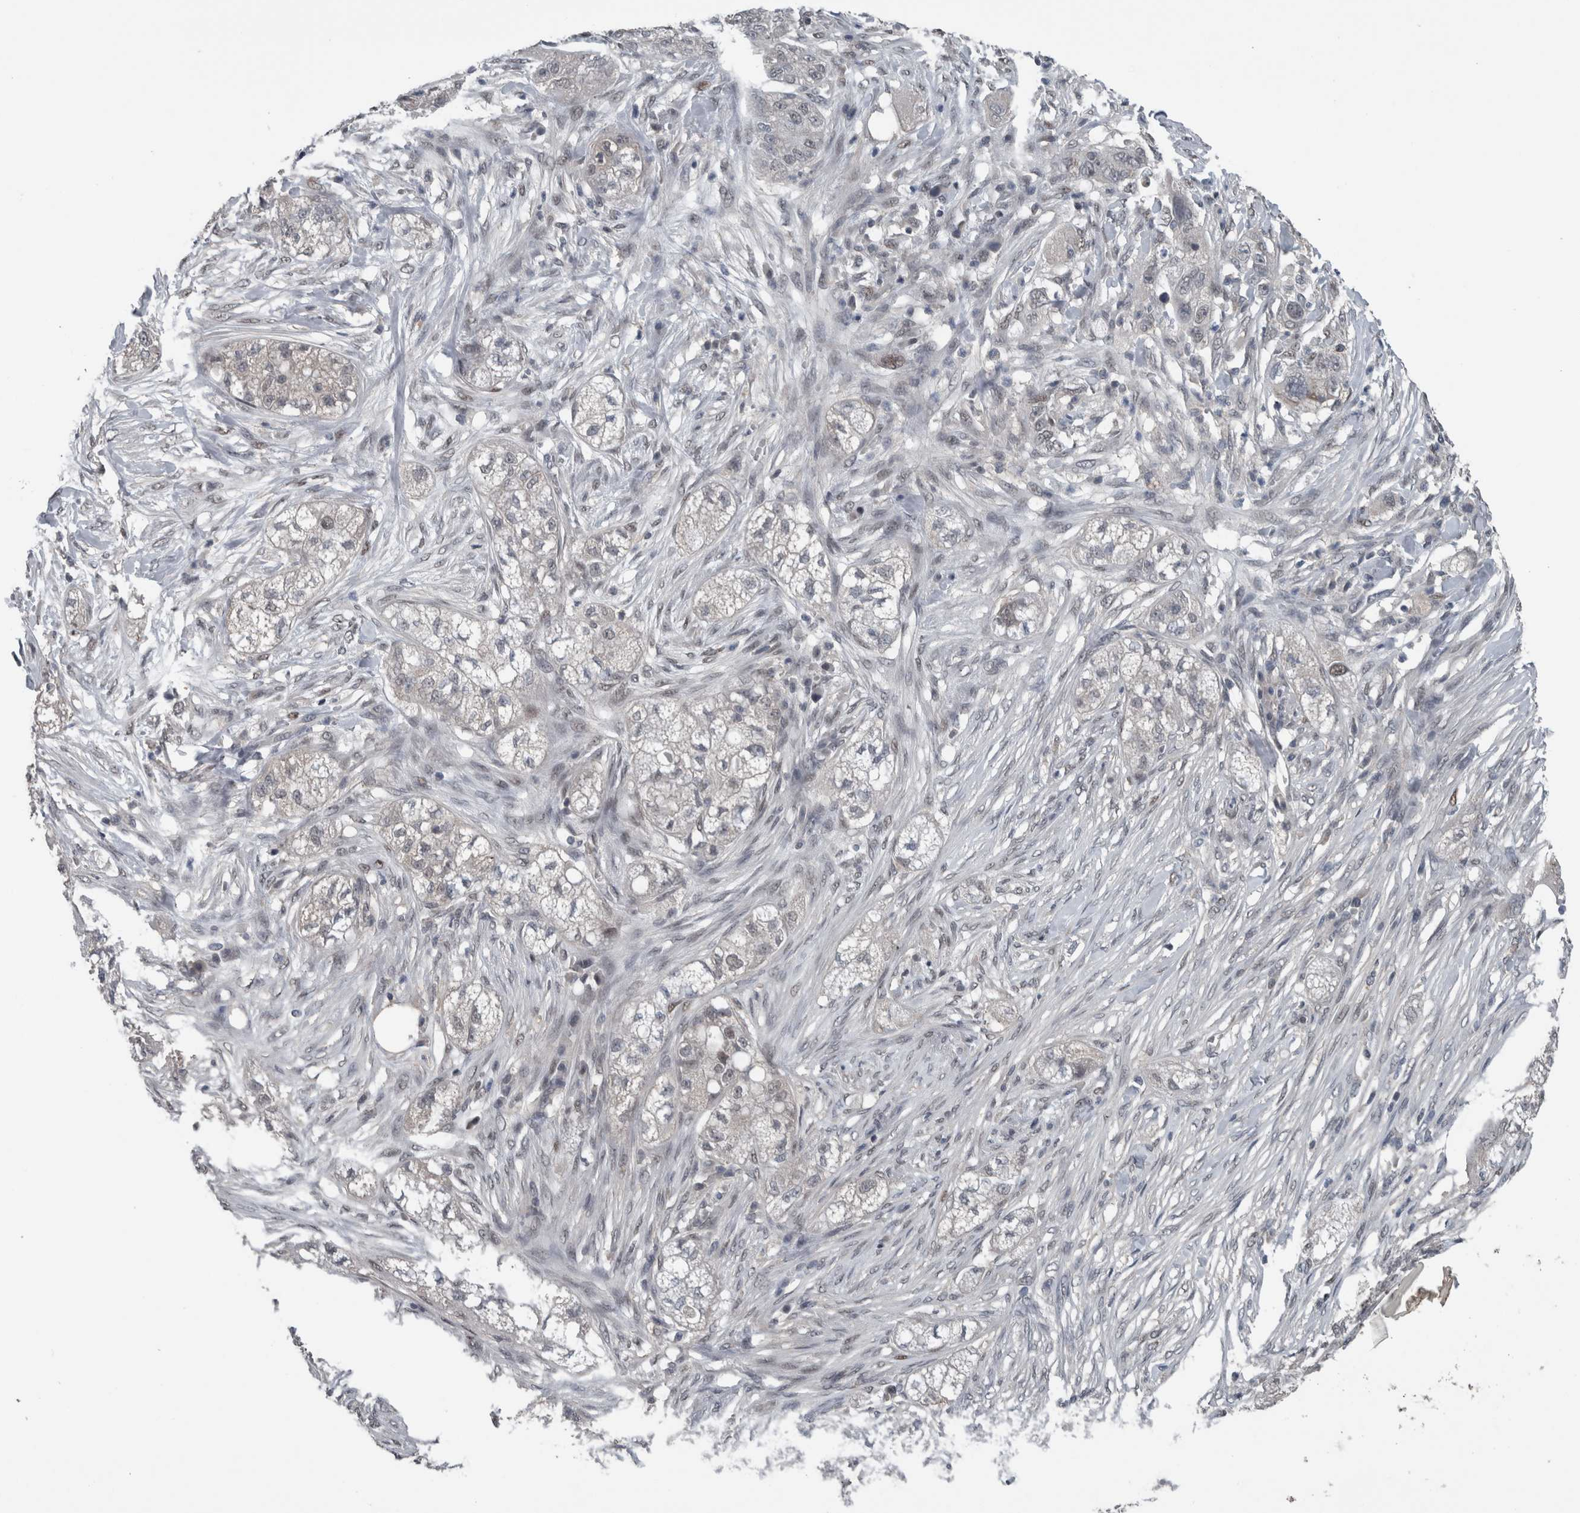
{"staining": {"intensity": "negative", "quantity": "none", "location": "none"}, "tissue": "pancreatic cancer", "cell_type": "Tumor cells", "image_type": "cancer", "snomed": [{"axis": "morphology", "description": "Adenocarcinoma, NOS"}, {"axis": "topography", "description": "Pancreas"}], "caption": "Human pancreatic cancer (adenocarcinoma) stained for a protein using IHC shows no positivity in tumor cells.", "gene": "ZBTB21", "patient": {"sex": "female", "age": 78}}